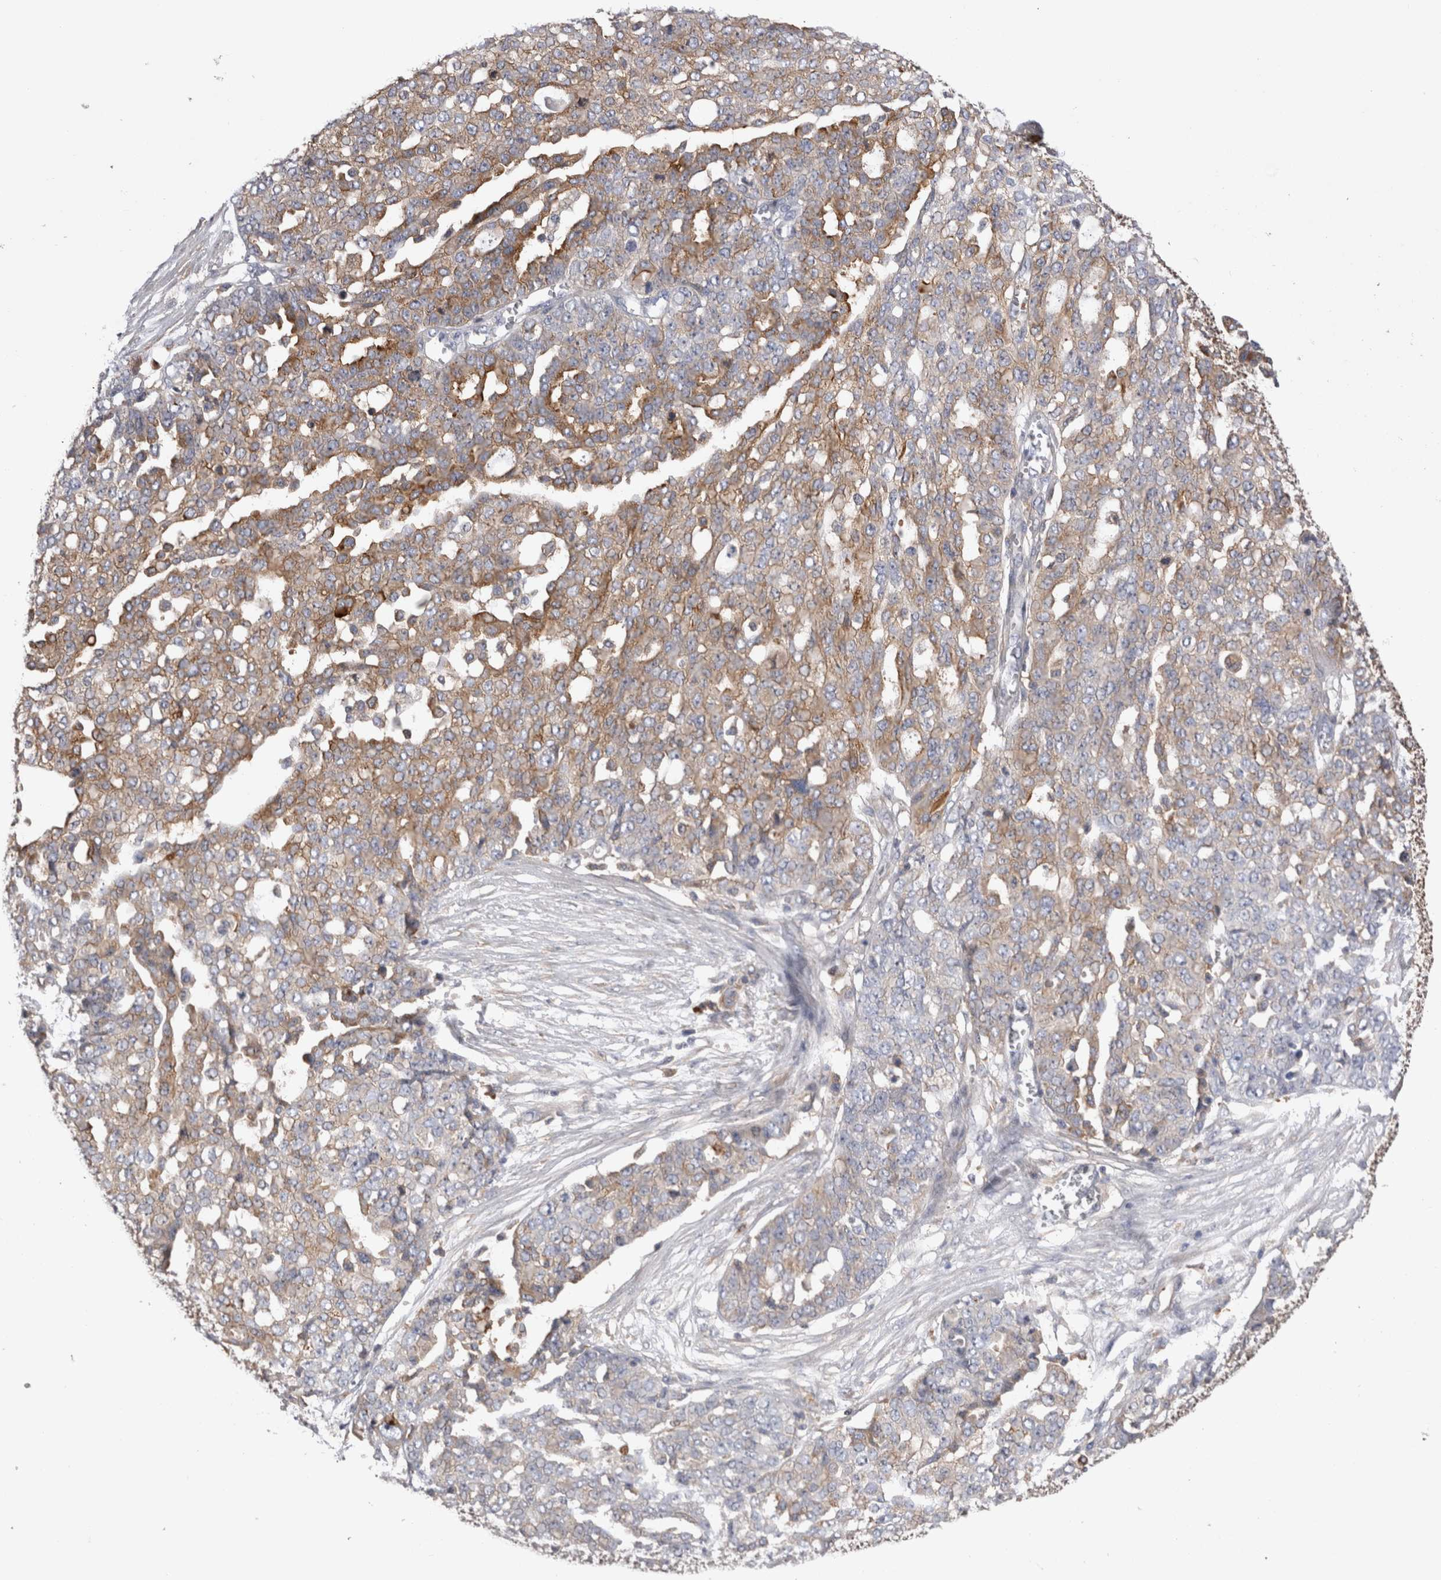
{"staining": {"intensity": "moderate", "quantity": ">75%", "location": "cytoplasmic/membranous"}, "tissue": "ovarian cancer", "cell_type": "Tumor cells", "image_type": "cancer", "snomed": [{"axis": "morphology", "description": "Cystadenocarcinoma, serous, NOS"}, {"axis": "topography", "description": "Soft tissue"}, {"axis": "topography", "description": "Ovary"}], "caption": "IHC histopathology image of human ovarian cancer stained for a protein (brown), which demonstrates medium levels of moderate cytoplasmic/membranous expression in about >75% of tumor cells.", "gene": "RAB11FIP1", "patient": {"sex": "female", "age": 57}}